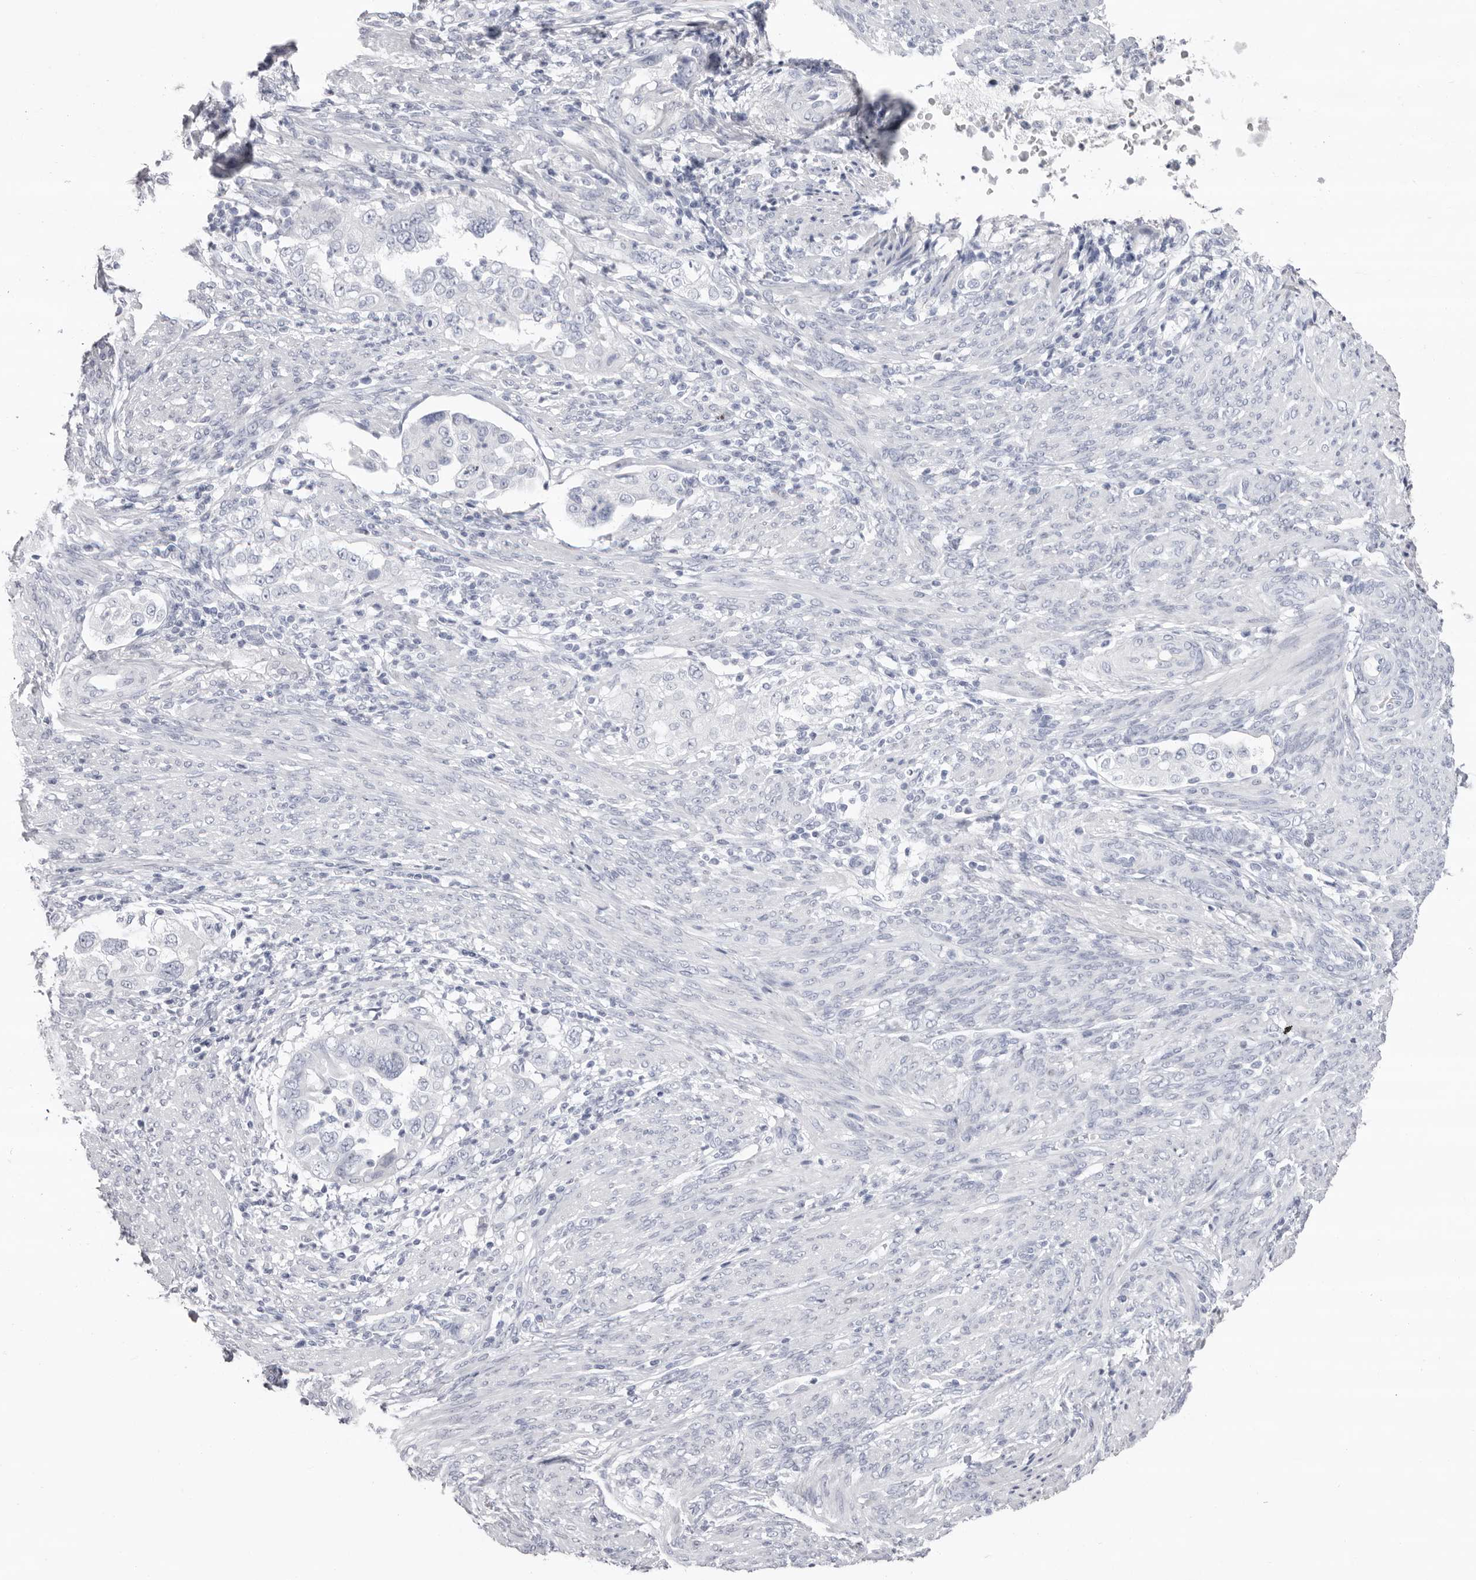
{"staining": {"intensity": "negative", "quantity": "none", "location": "none"}, "tissue": "endometrial cancer", "cell_type": "Tumor cells", "image_type": "cancer", "snomed": [{"axis": "morphology", "description": "Adenocarcinoma, NOS"}, {"axis": "topography", "description": "Endometrium"}], "caption": "Endometrial cancer (adenocarcinoma) was stained to show a protein in brown. There is no significant expression in tumor cells.", "gene": "LPO", "patient": {"sex": "female", "age": 85}}